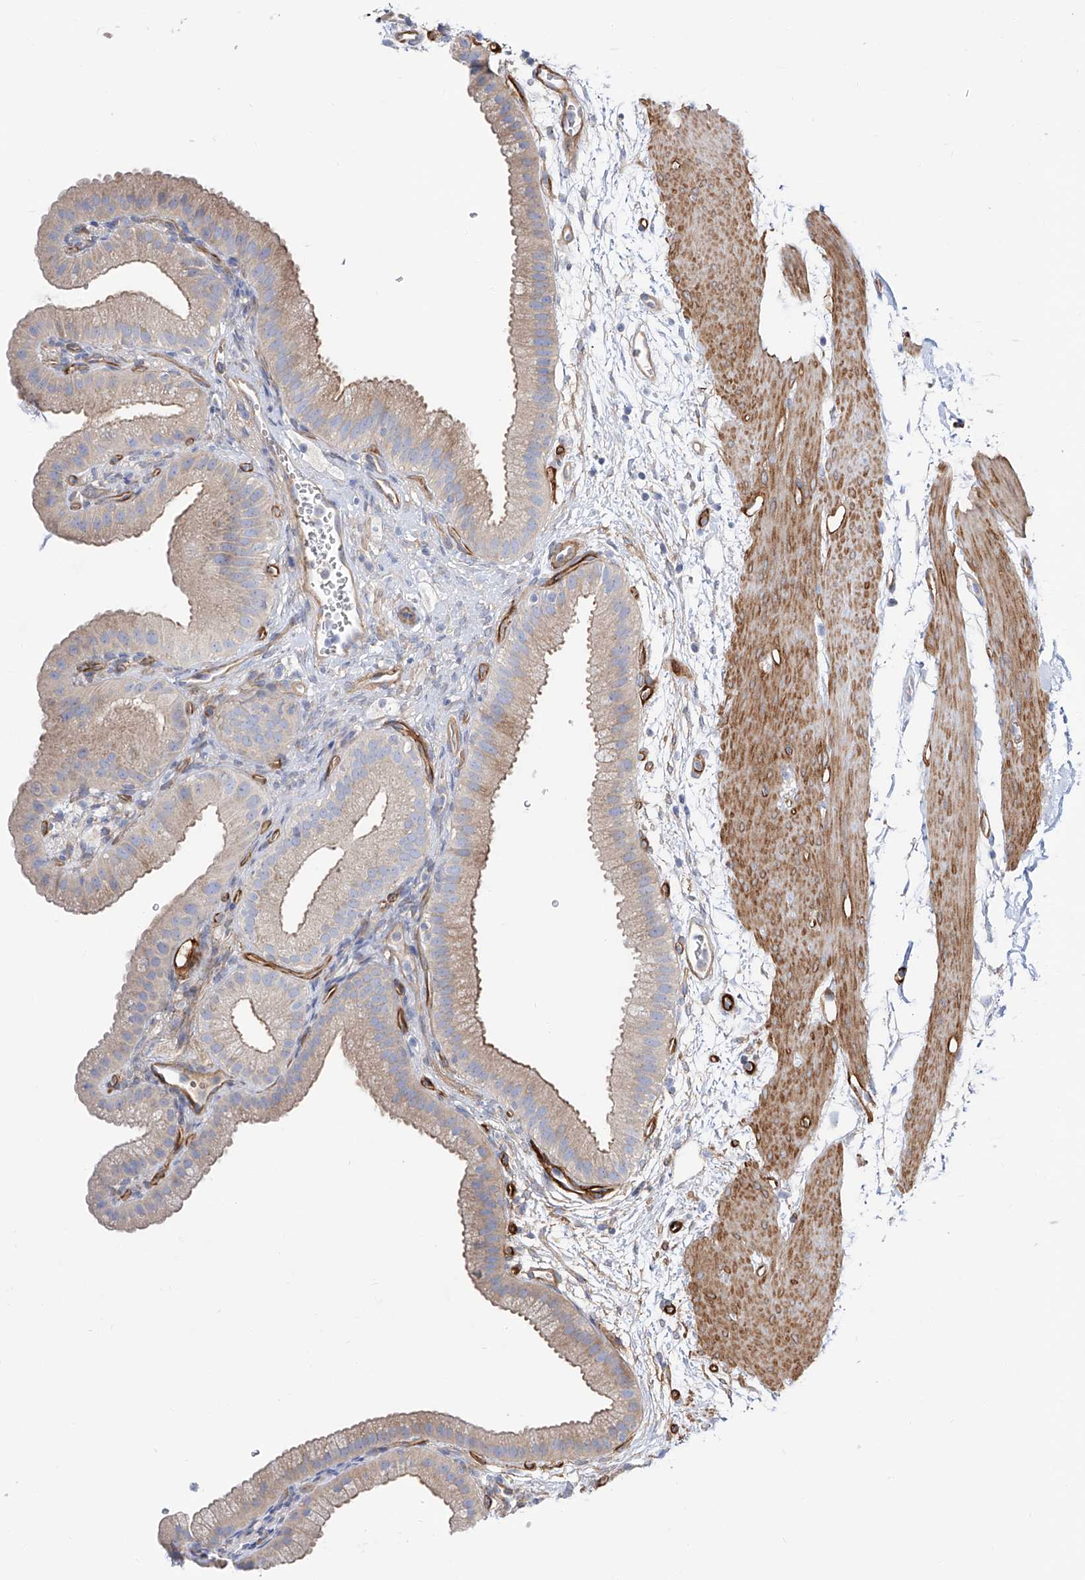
{"staining": {"intensity": "moderate", "quantity": ">75%", "location": "cytoplasmic/membranous"}, "tissue": "gallbladder", "cell_type": "Glandular cells", "image_type": "normal", "snomed": [{"axis": "morphology", "description": "Normal tissue, NOS"}, {"axis": "topography", "description": "Gallbladder"}], "caption": "This image exhibits benign gallbladder stained with immunohistochemistry to label a protein in brown. The cytoplasmic/membranous of glandular cells show moderate positivity for the protein. Nuclei are counter-stained blue.", "gene": "LCA5", "patient": {"sex": "female", "age": 64}}